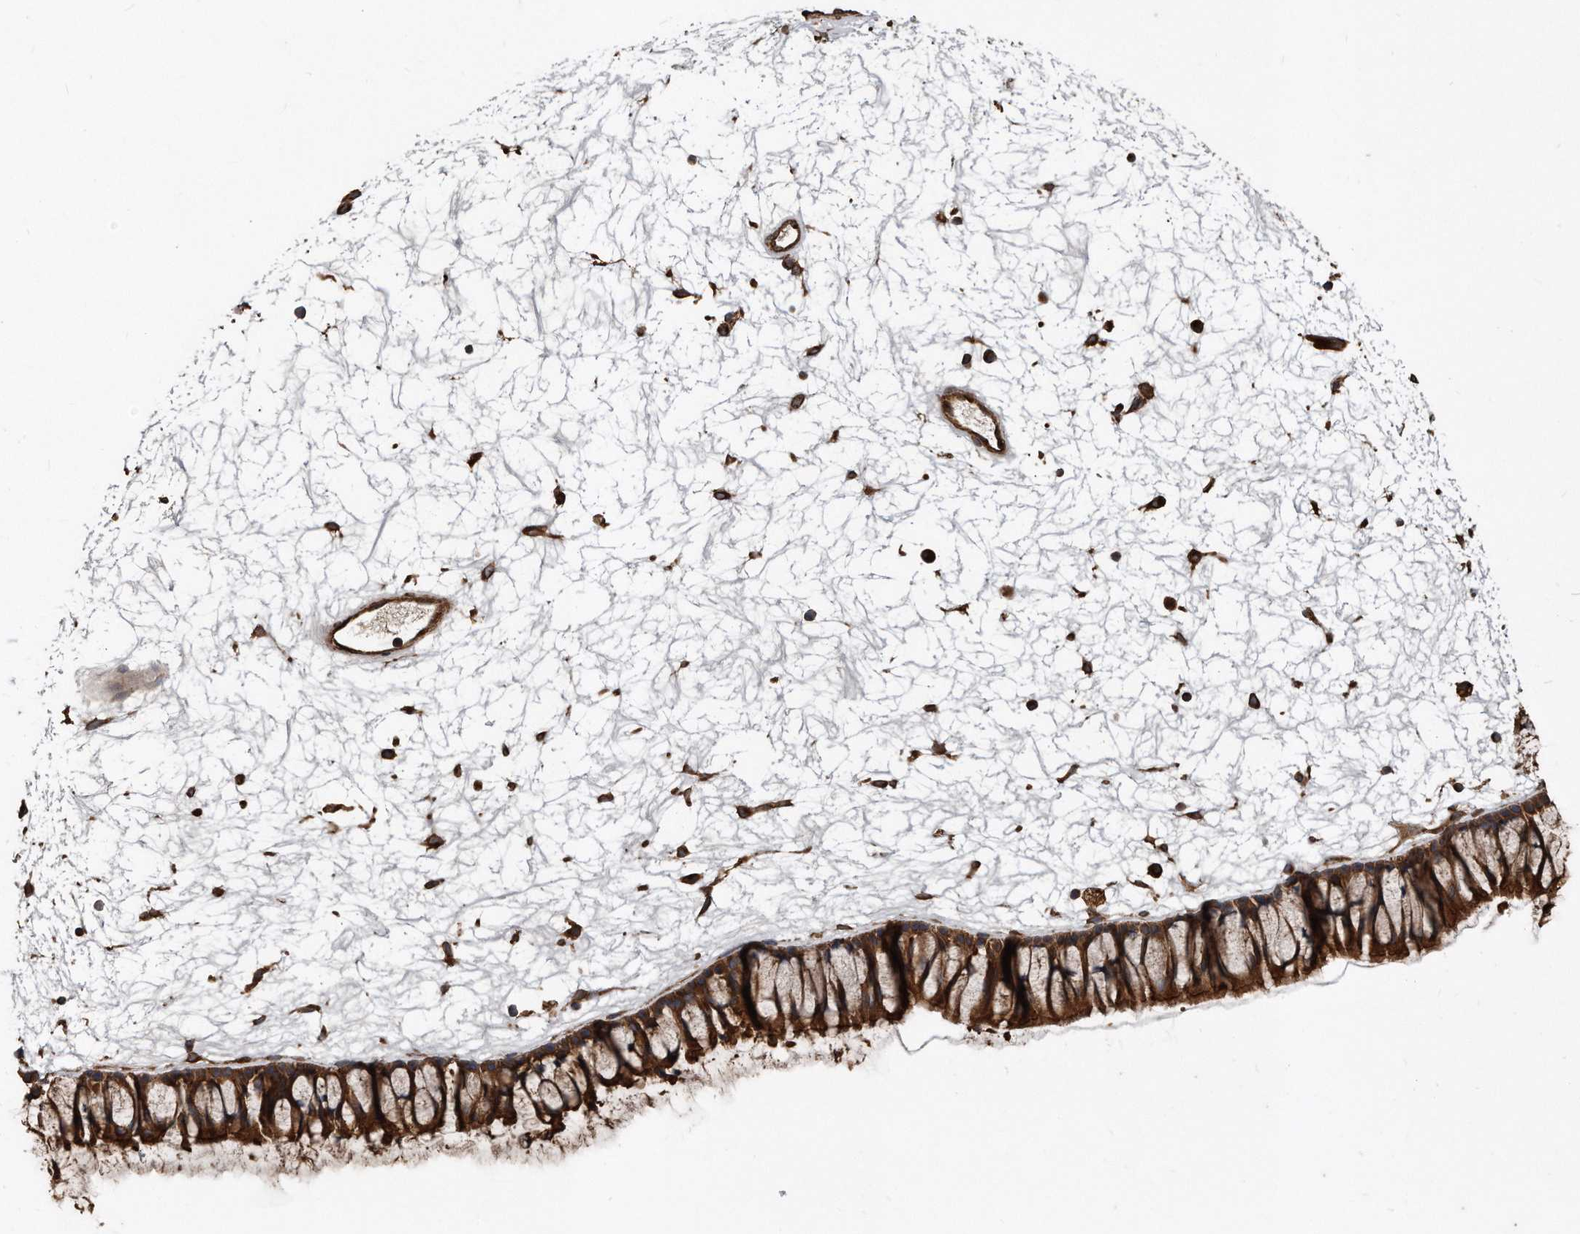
{"staining": {"intensity": "strong", "quantity": ">75%", "location": "cytoplasmic/membranous"}, "tissue": "nasopharynx", "cell_type": "Respiratory epithelial cells", "image_type": "normal", "snomed": [{"axis": "morphology", "description": "Normal tissue, NOS"}, {"axis": "topography", "description": "Nasopharynx"}], "caption": "Nasopharynx was stained to show a protein in brown. There is high levels of strong cytoplasmic/membranous expression in about >75% of respiratory epithelial cells. (DAB (3,3'-diaminobenzidine) IHC with brightfield microscopy, high magnification).", "gene": "FAM136A", "patient": {"sex": "male", "age": 64}}